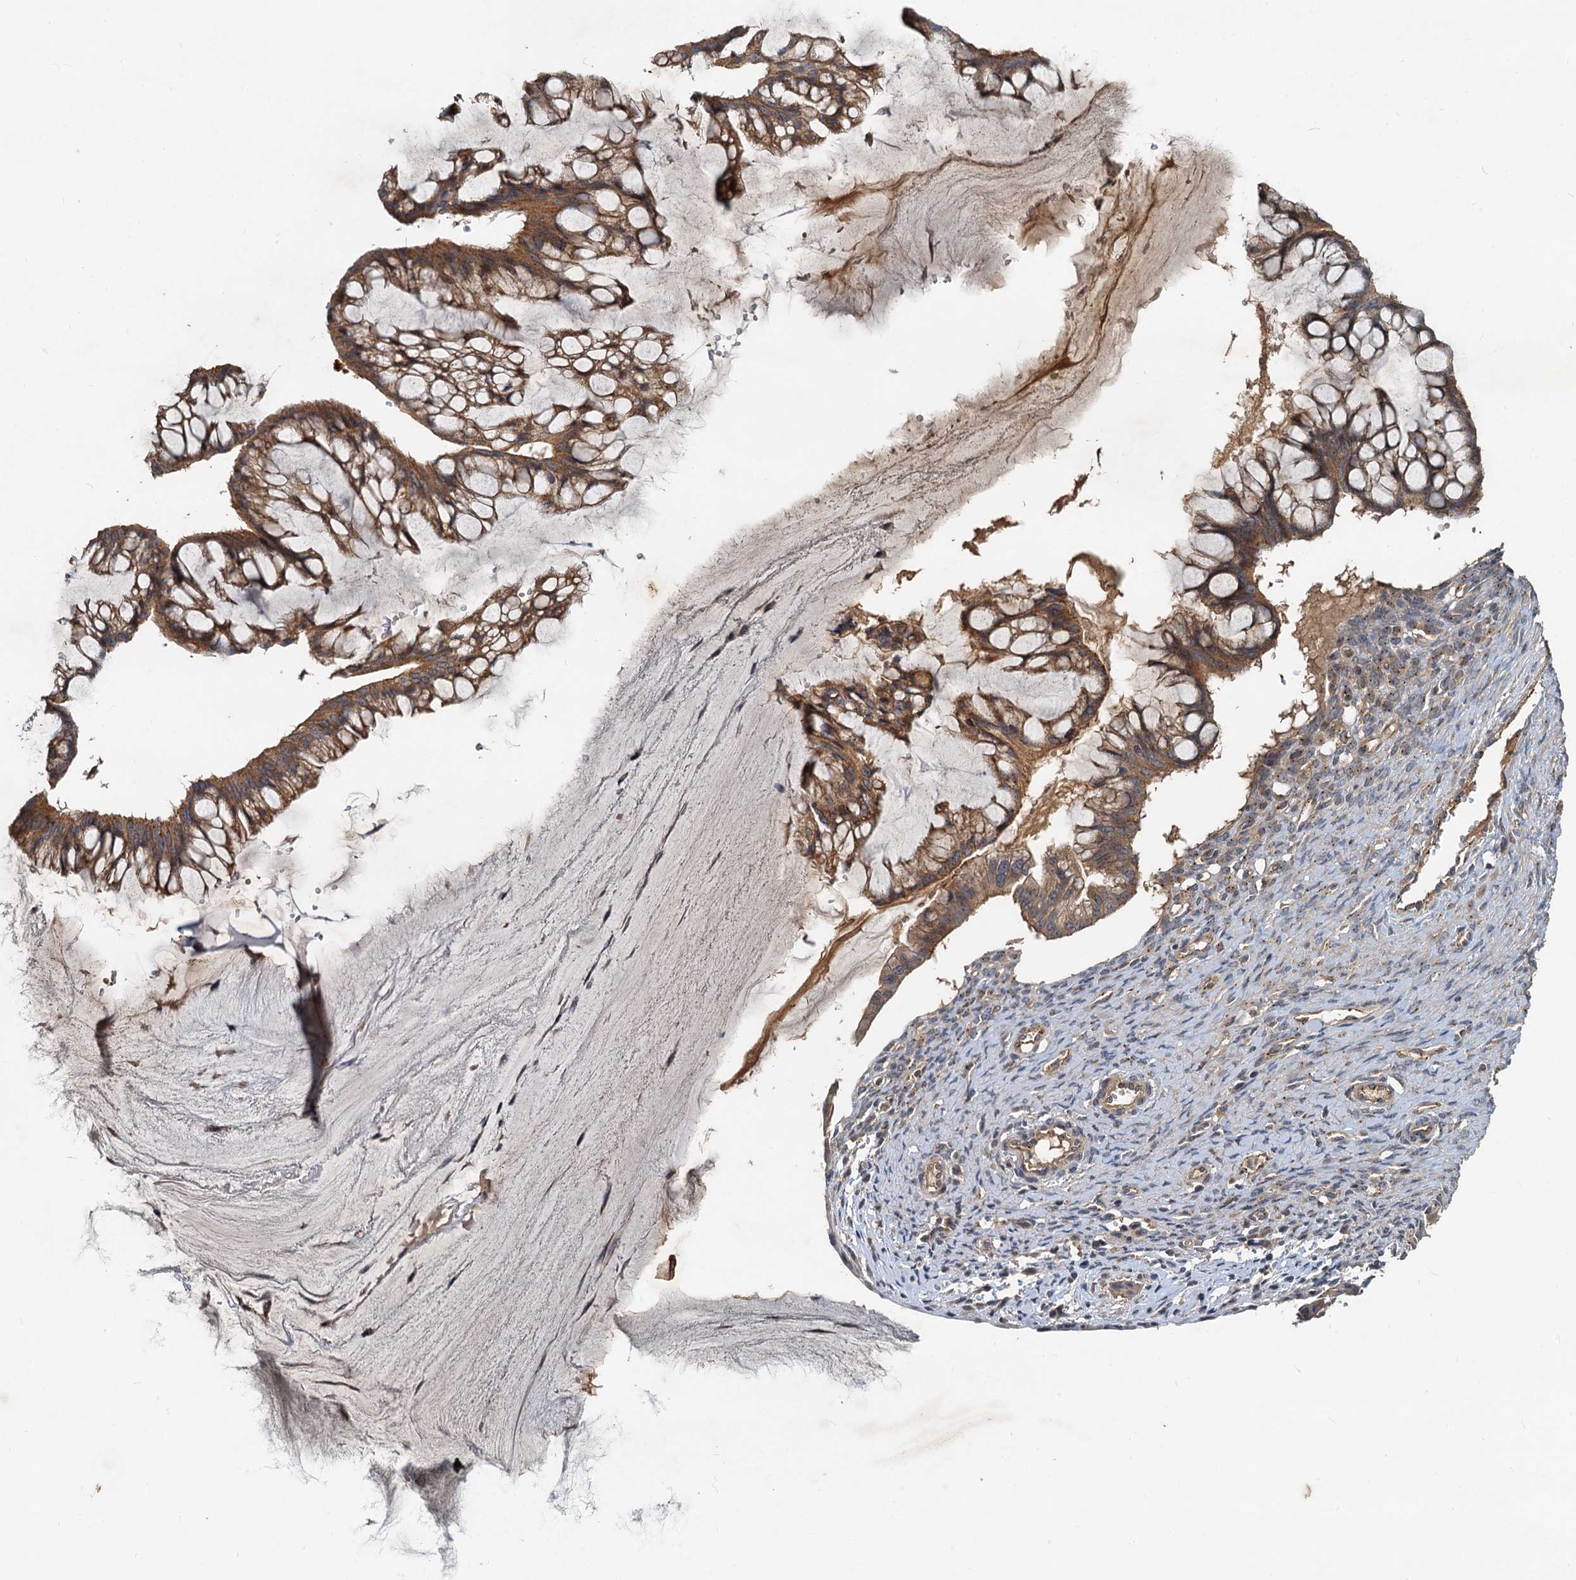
{"staining": {"intensity": "moderate", "quantity": ">75%", "location": "cytoplasmic/membranous"}, "tissue": "ovarian cancer", "cell_type": "Tumor cells", "image_type": "cancer", "snomed": [{"axis": "morphology", "description": "Cystadenocarcinoma, mucinous, NOS"}, {"axis": "topography", "description": "Ovary"}], "caption": "Immunohistochemistry (IHC) staining of mucinous cystadenocarcinoma (ovarian), which displays medium levels of moderate cytoplasmic/membranous expression in about >75% of tumor cells indicating moderate cytoplasmic/membranous protein expression. The staining was performed using DAB (3,3'-diaminobenzidine) (brown) for protein detection and nuclei were counterstained in hematoxylin (blue).", "gene": "CEP68", "patient": {"sex": "female", "age": 73}}